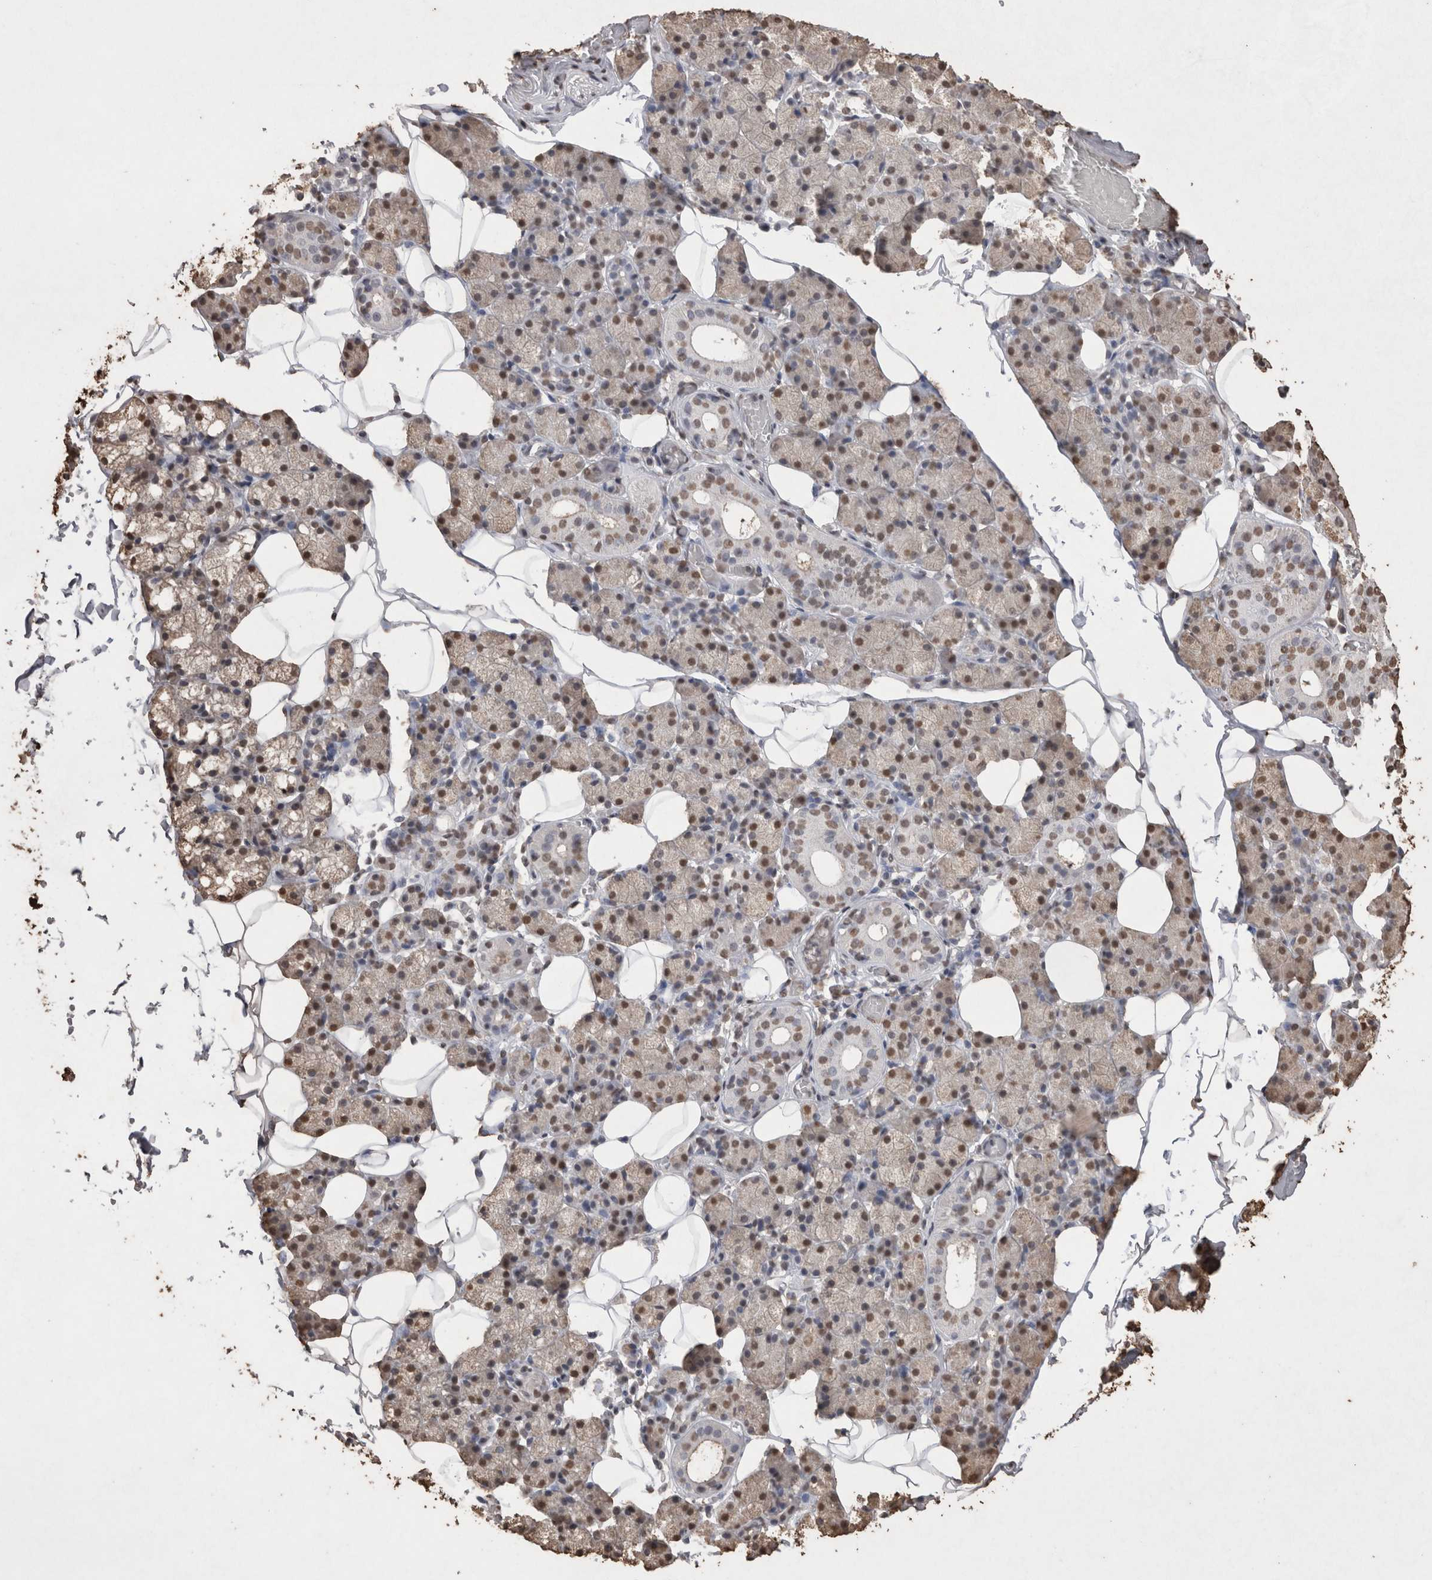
{"staining": {"intensity": "moderate", "quantity": "25%-75%", "location": "nuclear"}, "tissue": "salivary gland", "cell_type": "Glandular cells", "image_type": "normal", "snomed": [{"axis": "morphology", "description": "Normal tissue, NOS"}, {"axis": "topography", "description": "Salivary gland"}], "caption": "A high-resolution histopathology image shows immunohistochemistry staining of normal salivary gland, which reveals moderate nuclear positivity in approximately 25%-75% of glandular cells.", "gene": "POU5F1", "patient": {"sex": "female", "age": 33}}